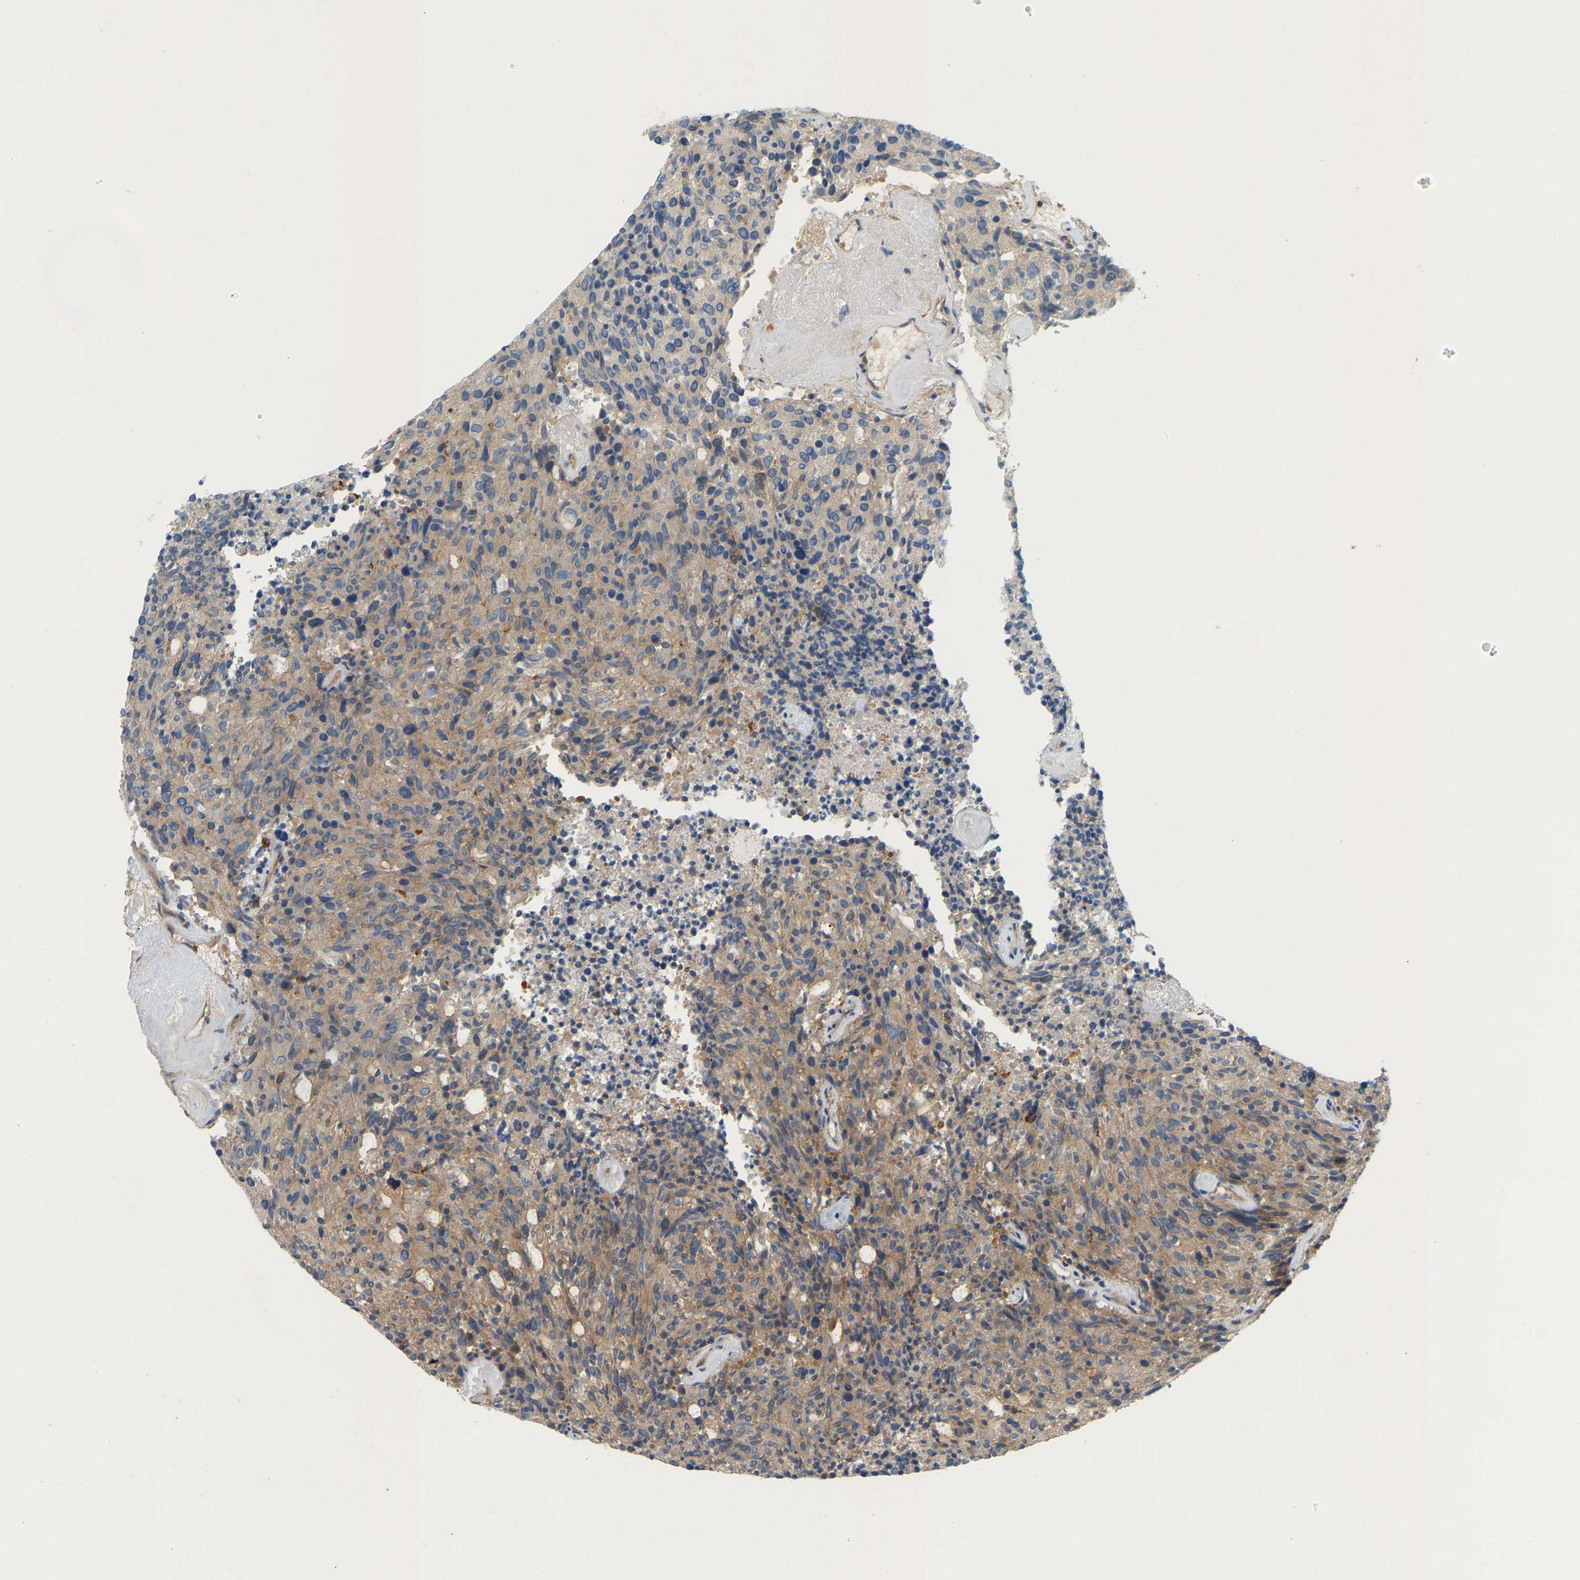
{"staining": {"intensity": "moderate", "quantity": "25%-75%", "location": "cytoplasmic/membranous"}, "tissue": "carcinoid", "cell_type": "Tumor cells", "image_type": "cancer", "snomed": [{"axis": "morphology", "description": "Carcinoid, malignant, NOS"}, {"axis": "topography", "description": "Pancreas"}], "caption": "The immunohistochemical stain shows moderate cytoplasmic/membranous expression in tumor cells of carcinoid (malignant) tissue. (DAB (3,3'-diaminobenzidine) IHC with brightfield microscopy, high magnification).", "gene": "AKAP13", "patient": {"sex": "female", "age": 54}}